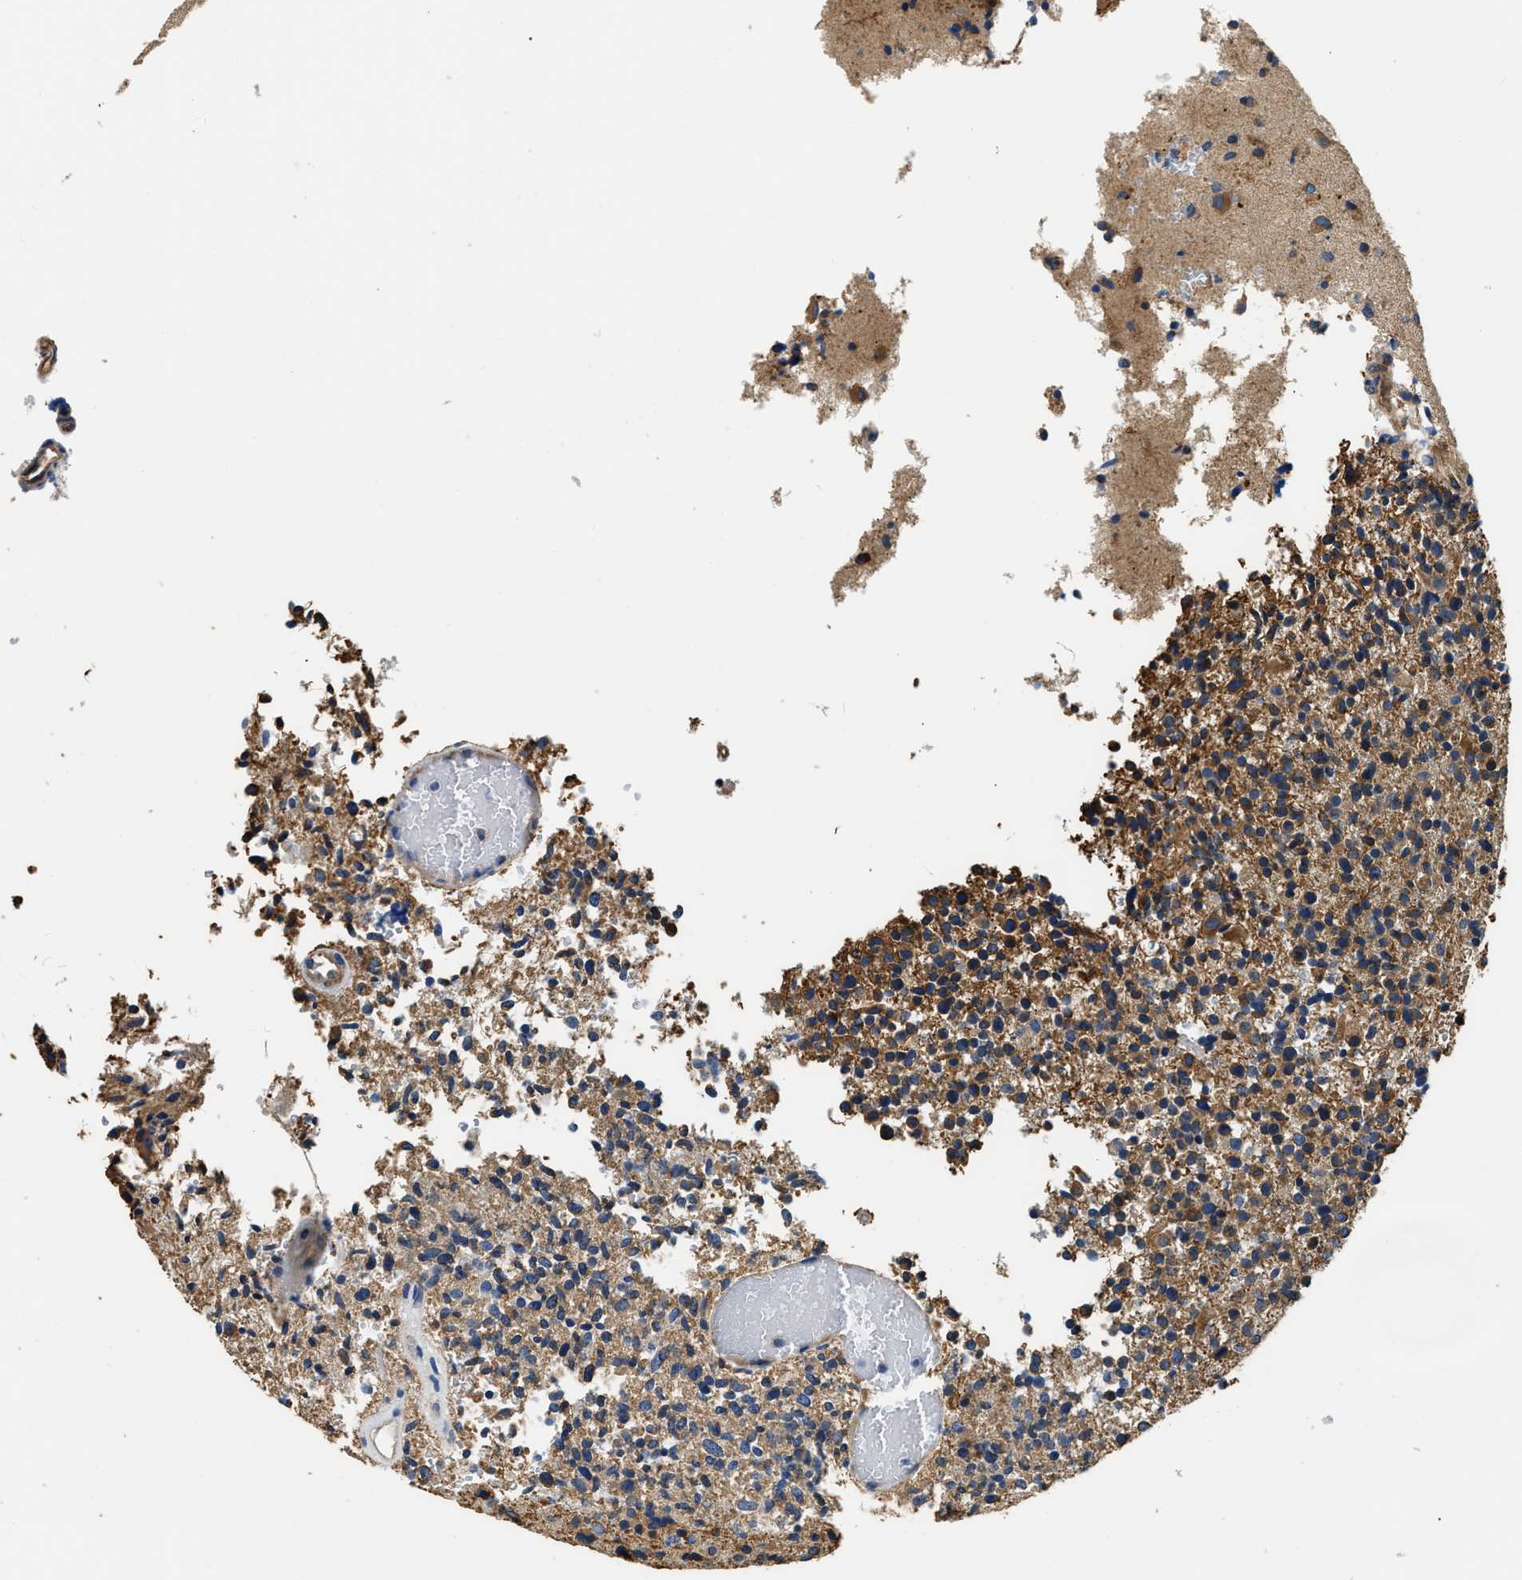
{"staining": {"intensity": "moderate", "quantity": ">75%", "location": "cytoplasmic/membranous"}, "tissue": "glioma", "cell_type": "Tumor cells", "image_type": "cancer", "snomed": [{"axis": "morphology", "description": "Glioma, malignant, High grade"}, {"axis": "topography", "description": "Brain"}], "caption": "Glioma tissue demonstrates moderate cytoplasmic/membranous expression in about >75% of tumor cells The protein is shown in brown color, while the nuclei are stained blue.", "gene": "CSDE1", "patient": {"sex": "male", "age": 72}}